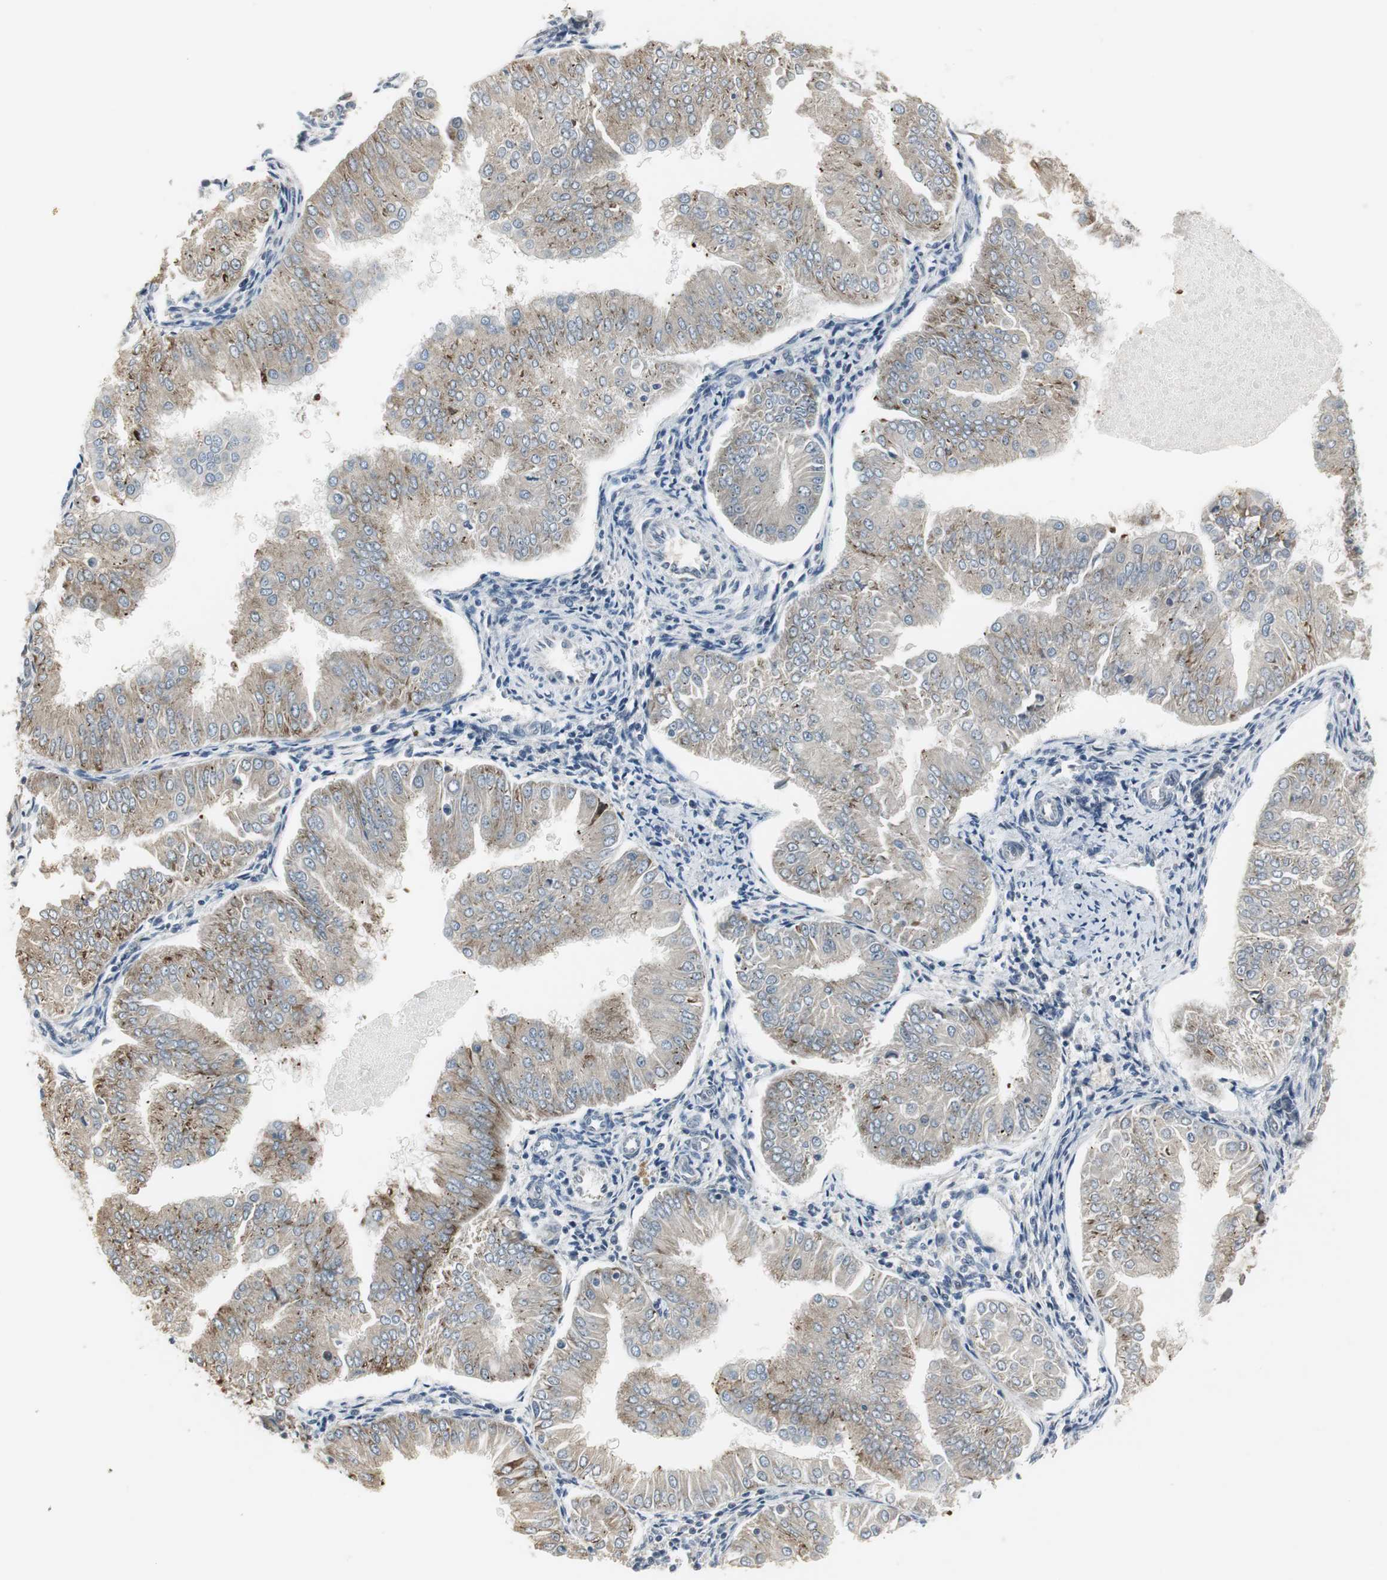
{"staining": {"intensity": "moderate", "quantity": "25%-75%", "location": "cytoplasmic/membranous"}, "tissue": "endometrial cancer", "cell_type": "Tumor cells", "image_type": "cancer", "snomed": [{"axis": "morphology", "description": "Adenocarcinoma, NOS"}, {"axis": "topography", "description": "Endometrium"}], "caption": "Protein staining by immunohistochemistry shows moderate cytoplasmic/membranous staining in about 25%-75% of tumor cells in endometrial cancer. (DAB IHC with brightfield microscopy, high magnification).", "gene": "CCT5", "patient": {"sex": "female", "age": 53}}